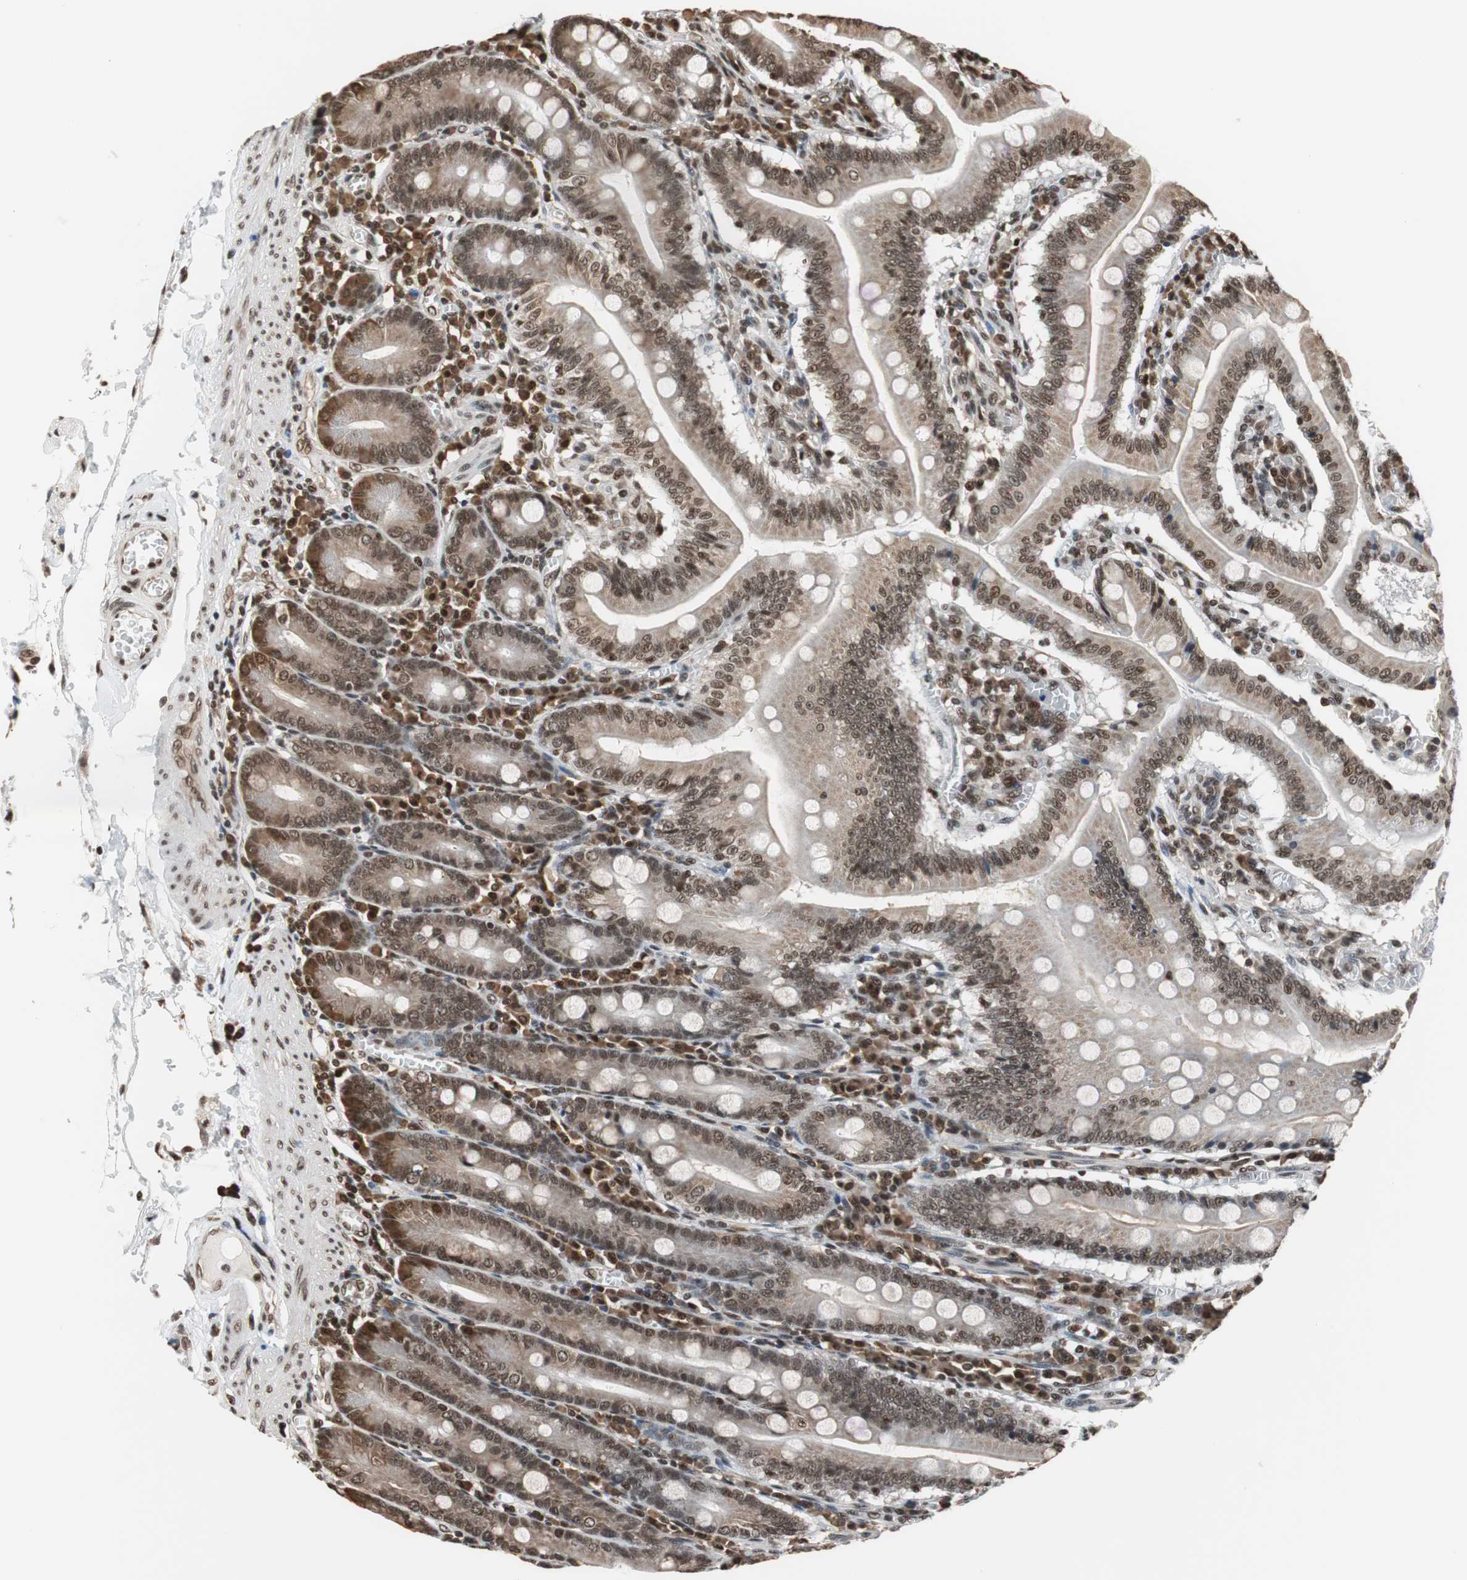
{"staining": {"intensity": "moderate", "quantity": ">75%", "location": "nuclear"}, "tissue": "small intestine", "cell_type": "Glandular cells", "image_type": "normal", "snomed": [{"axis": "morphology", "description": "Normal tissue, NOS"}, {"axis": "topography", "description": "Small intestine"}], "caption": "Protein expression analysis of normal small intestine exhibits moderate nuclear expression in approximately >75% of glandular cells.", "gene": "REST", "patient": {"sex": "male", "age": 71}}